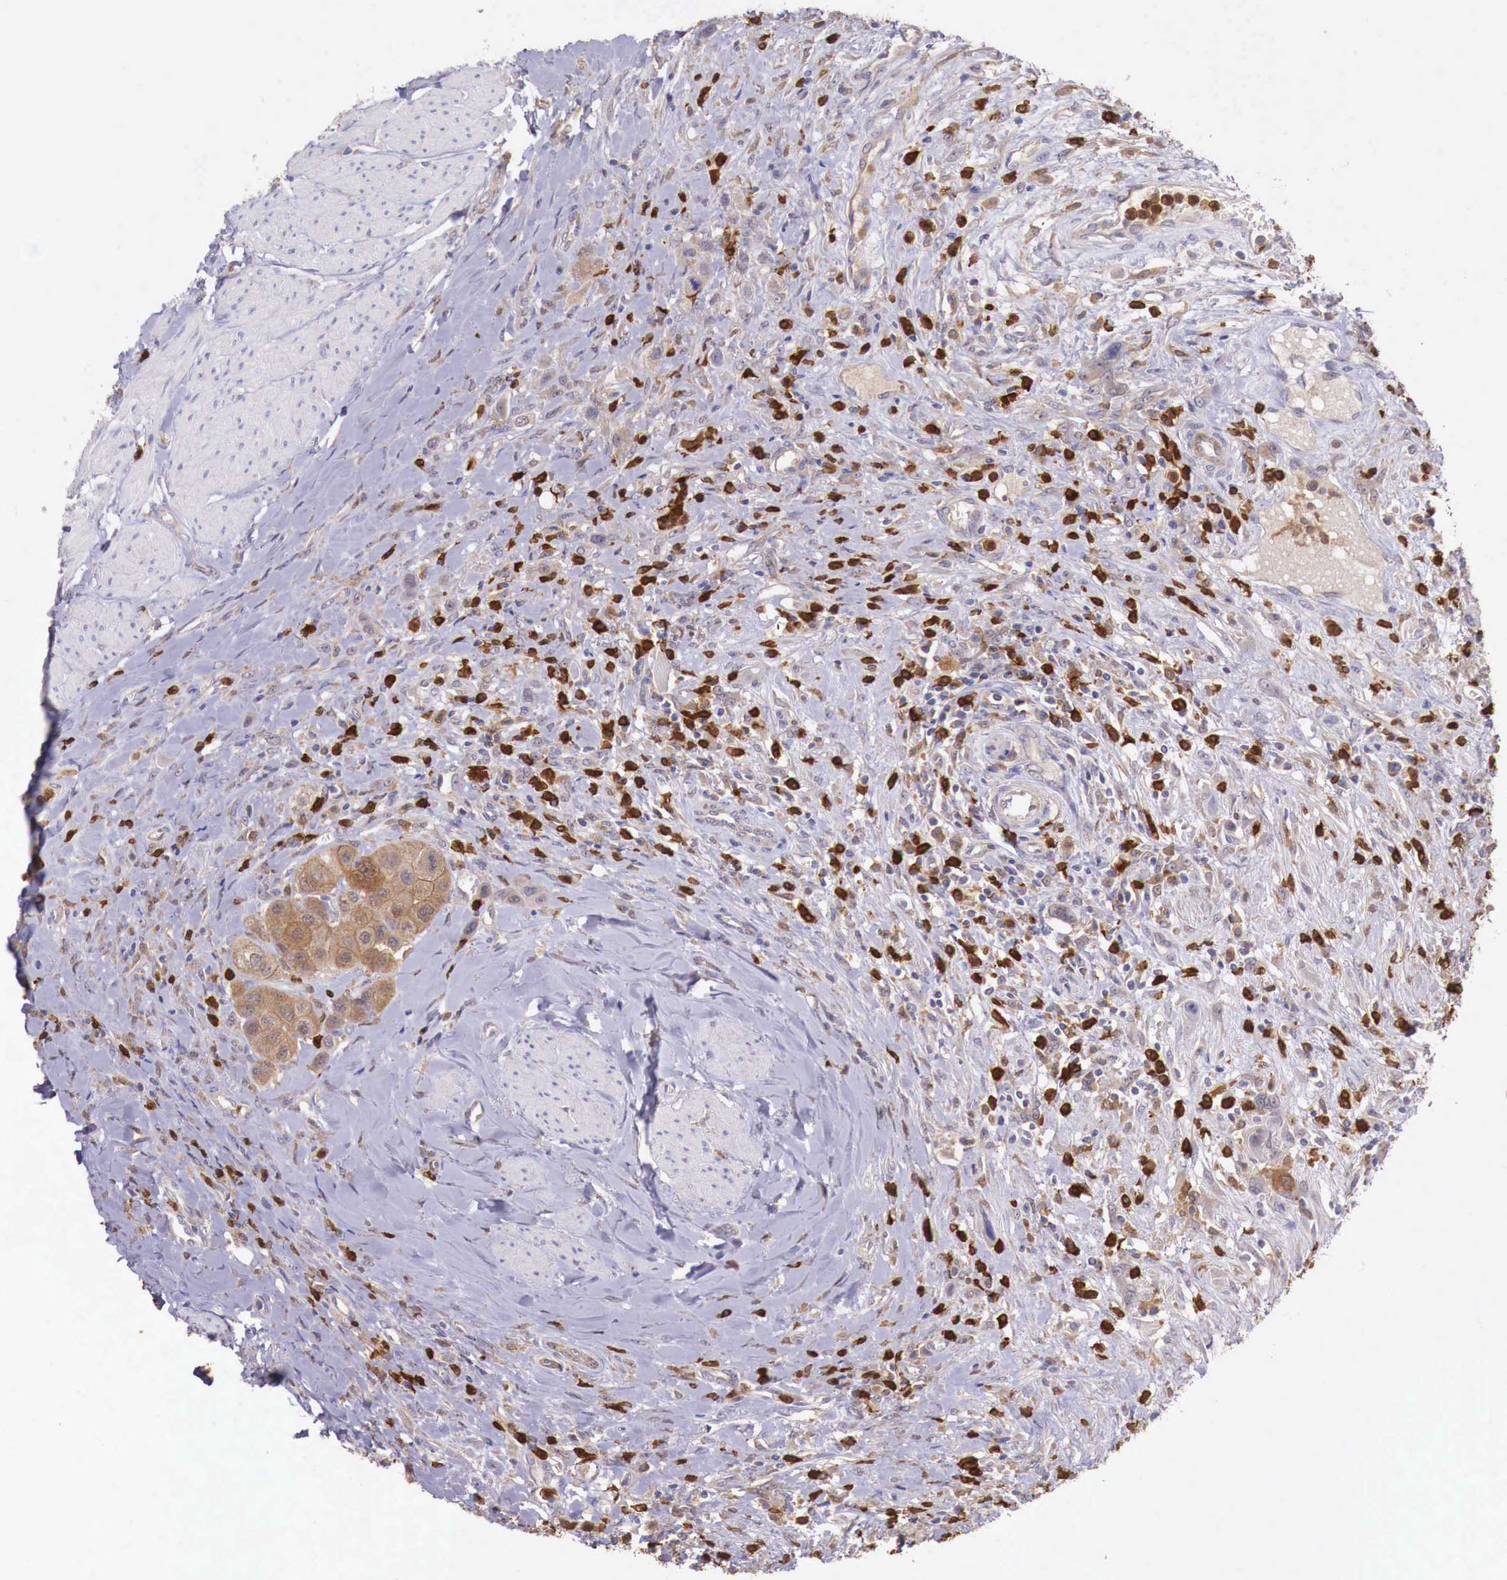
{"staining": {"intensity": "moderate", "quantity": "25%-75%", "location": "cytoplasmic/membranous"}, "tissue": "urothelial cancer", "cell_type": "Tumor cells", "image_type": "cancer", "snomed": [{"axis": "morphology", "description": "Urothelial carcinoma, High grade"}, {"axis": "topography", "description": "Urinary bladder"}], "caption": "IHC micrograph of neoplastic tissue: human urothelial carcinoma (high-grade) stained using immunohistochemistry exhibits medium levels of moderate protein expression localized specifically in the cytoplasmic/membranous of tumor cells, appearing as a cytoplasmic/membranous brown color.", "gene": "GAB2", "patient": {"sex": "male", "age": 50}}